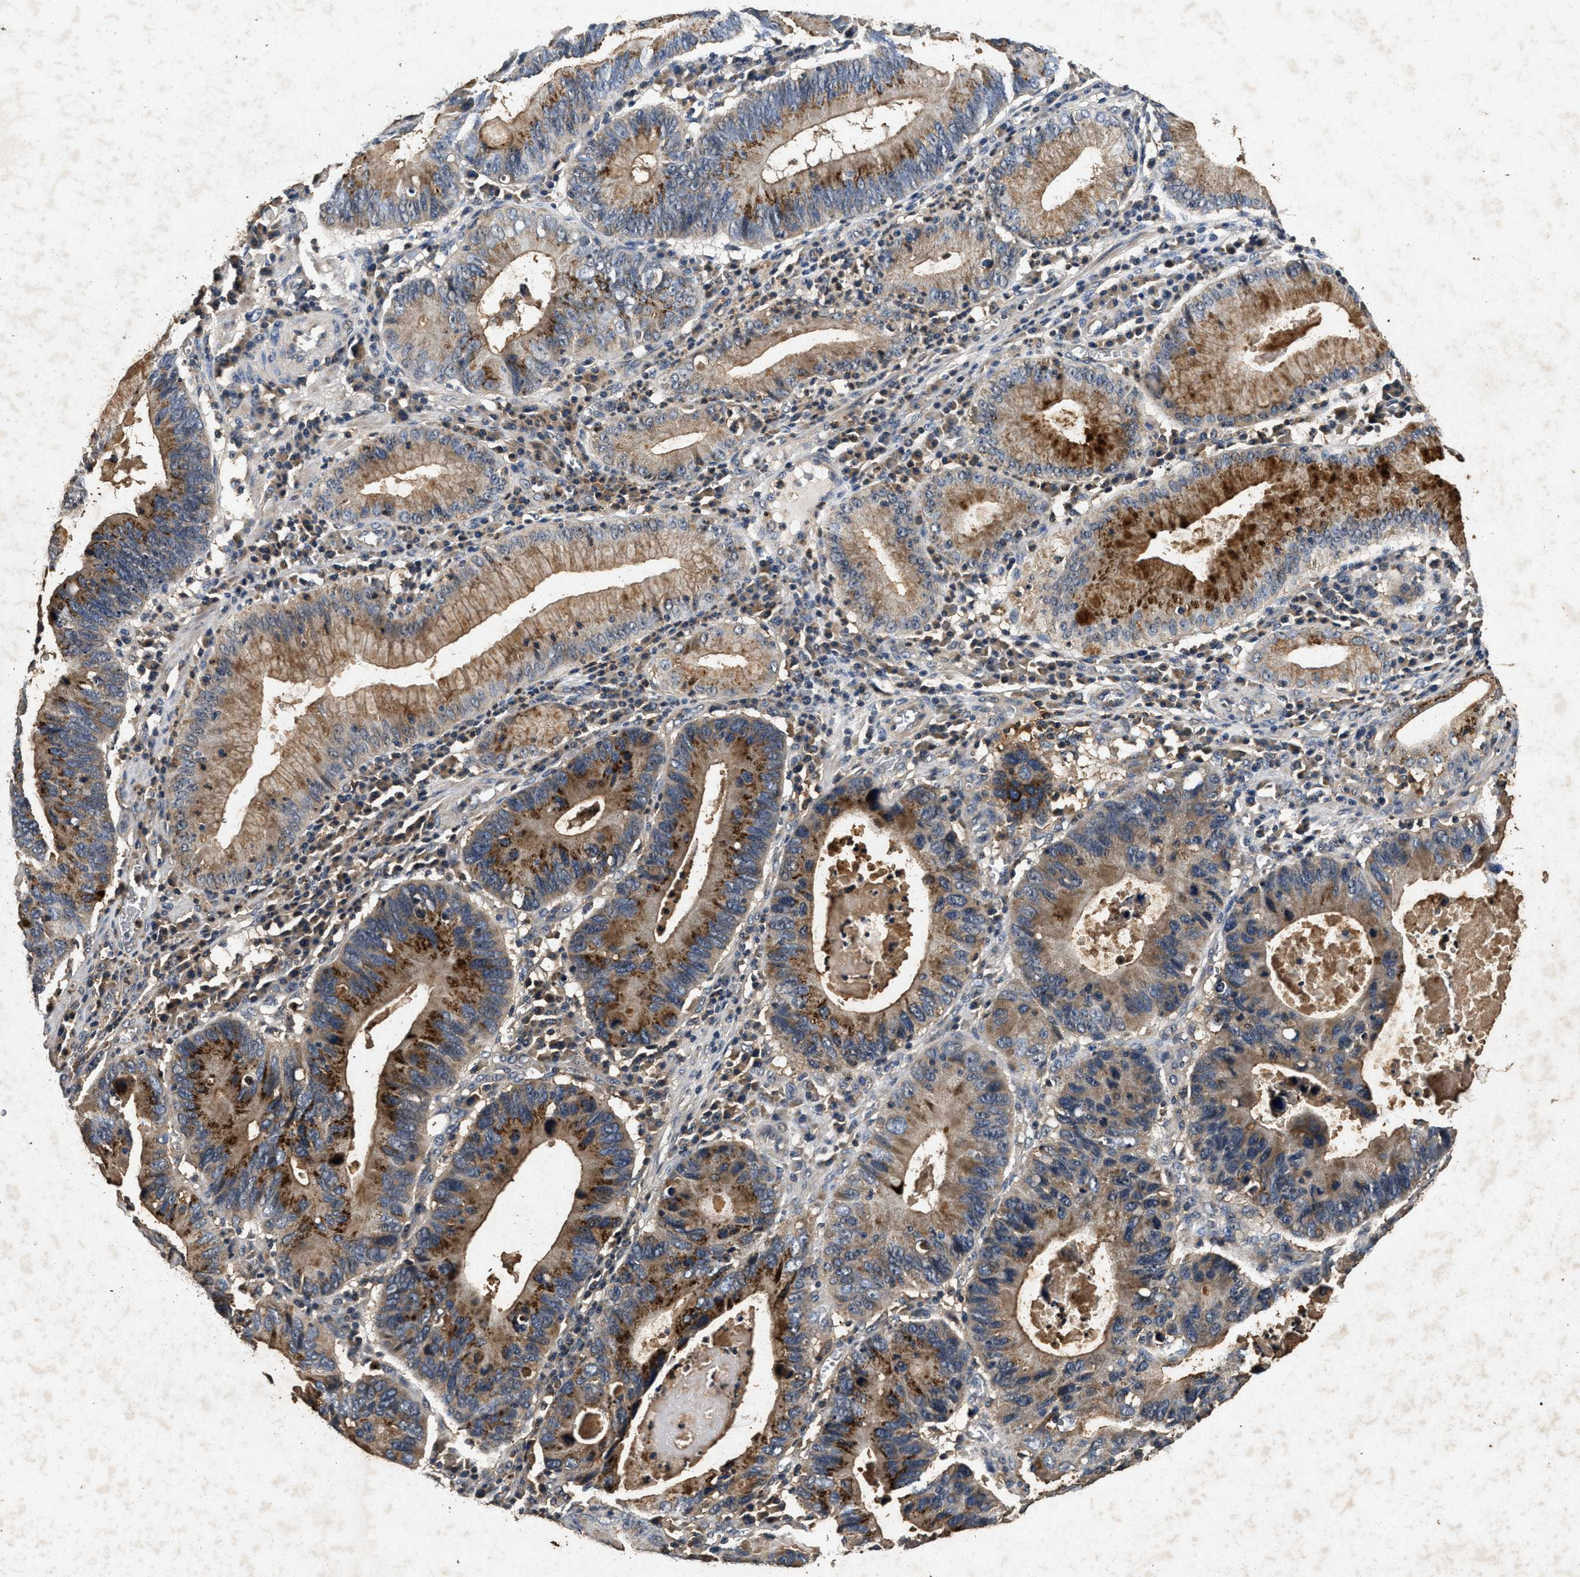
{"staining": {"intensity": "moderate", "quantity": ">75%", "location": "cytoplasmic/membranous"}, "tissue": "stomach cancer", "cell_type": "Tumor cells", "image_type": "cancer", "snomed": [{"axis": "morphology", "description": "Adenocarcinoma, NOS"}, {"axis": "topography", "description": "Stomach"}], "caption": "The micrograph reveals staining of stomach adenocarcinoma, revealing moderate cytoplasmic/membranous protein staining (brown color) within tumor cells.", "gene": "PPP1CC", "patient": {"sex": "male", "age": 59}}